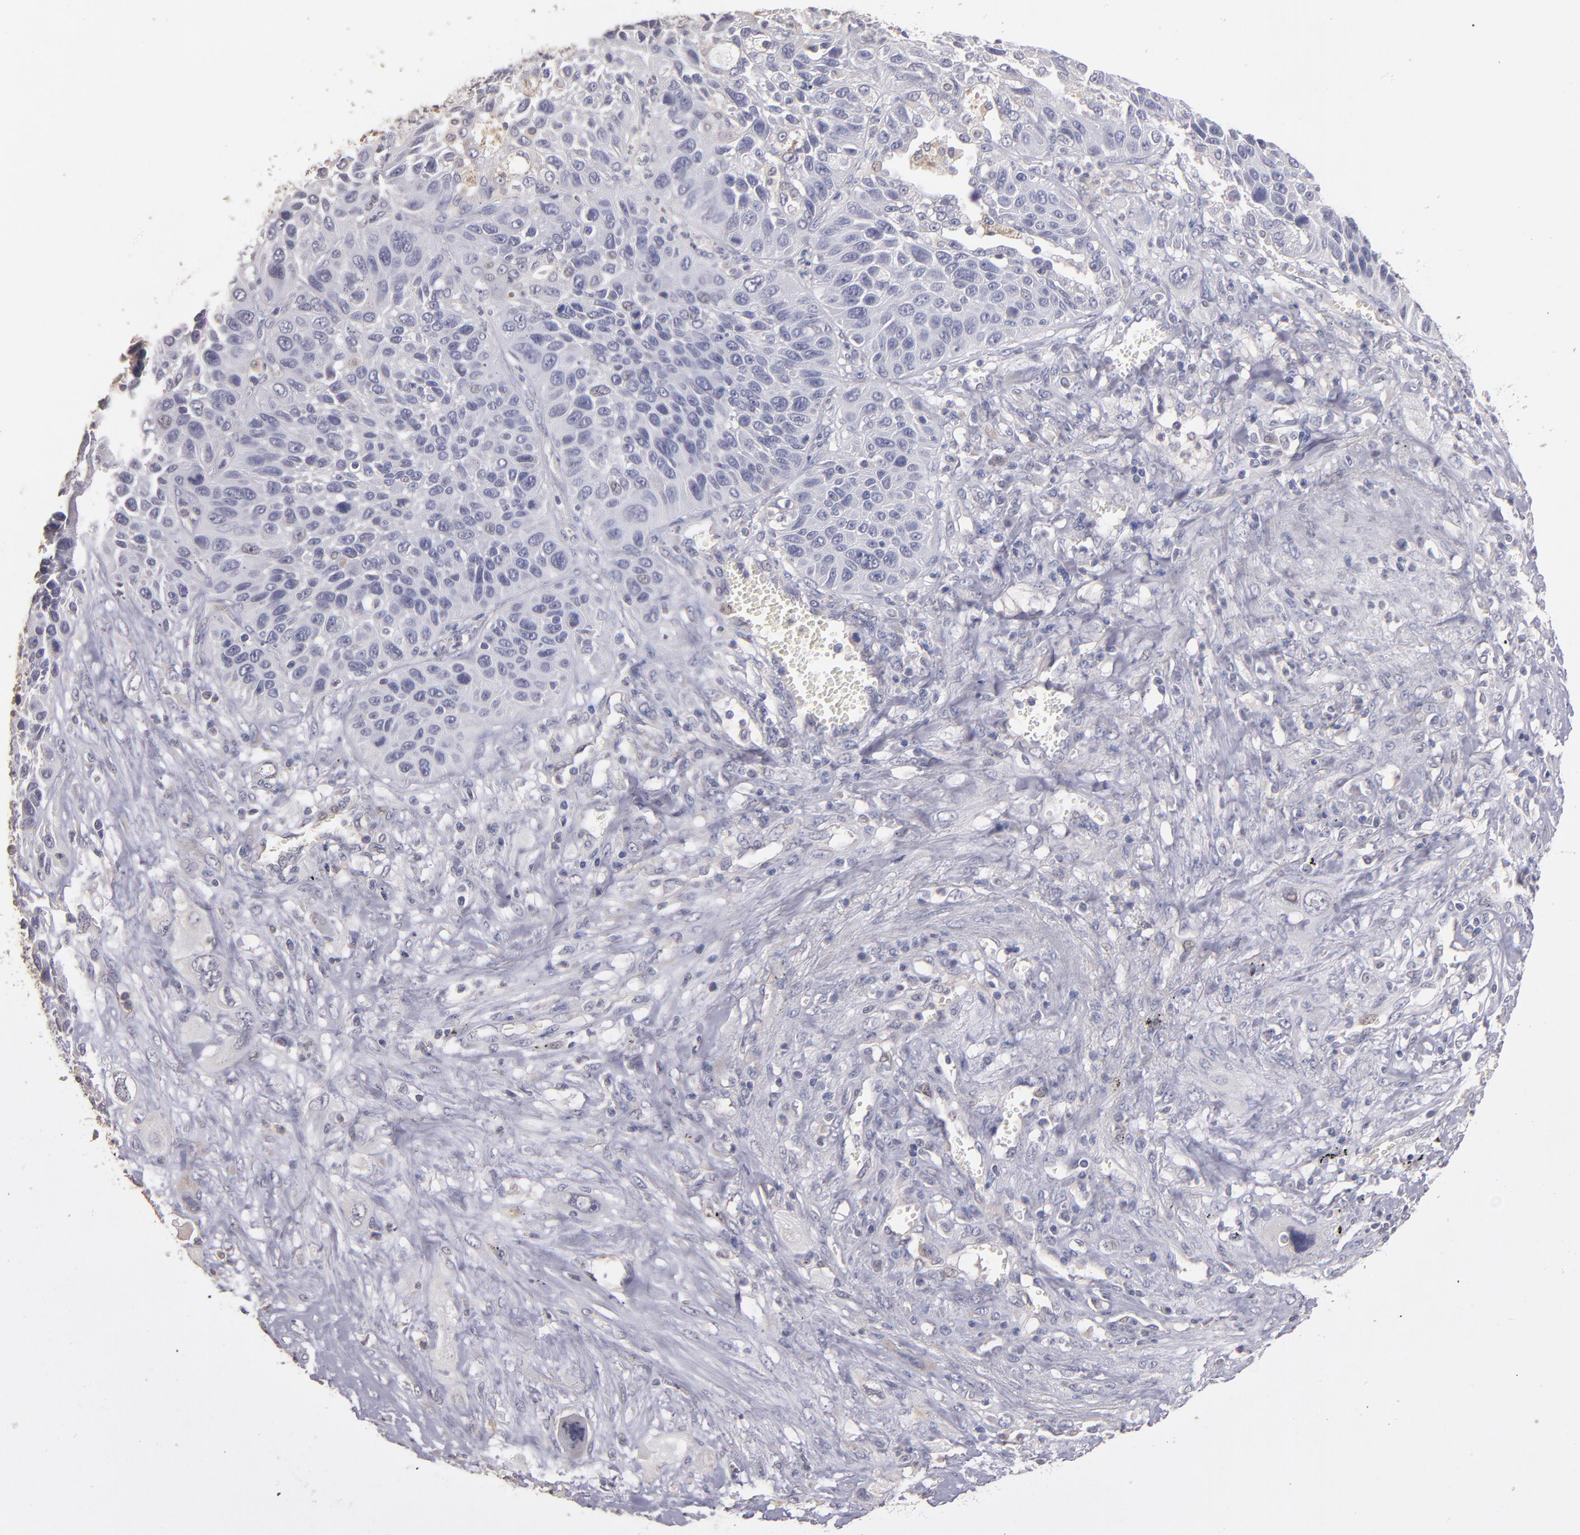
{"staining": {"intensity": "negative", "quantity": "none", "location": "none"}, "tissue": "lung cancer", "cell_type": "Tumor cells", "image_type": "cancer", "snomed": [{"axis": "morphology", "description": "Squamous cell carcinoma, NOS"}, {"axis": "topography", "description": "Lung"}], "caption": "Lung cancer was stained to show a protein in brown. There is no significant positivity in tumor cells.", "gene": "GNAZ", "patient": {"sex": "female", "age": 76}}